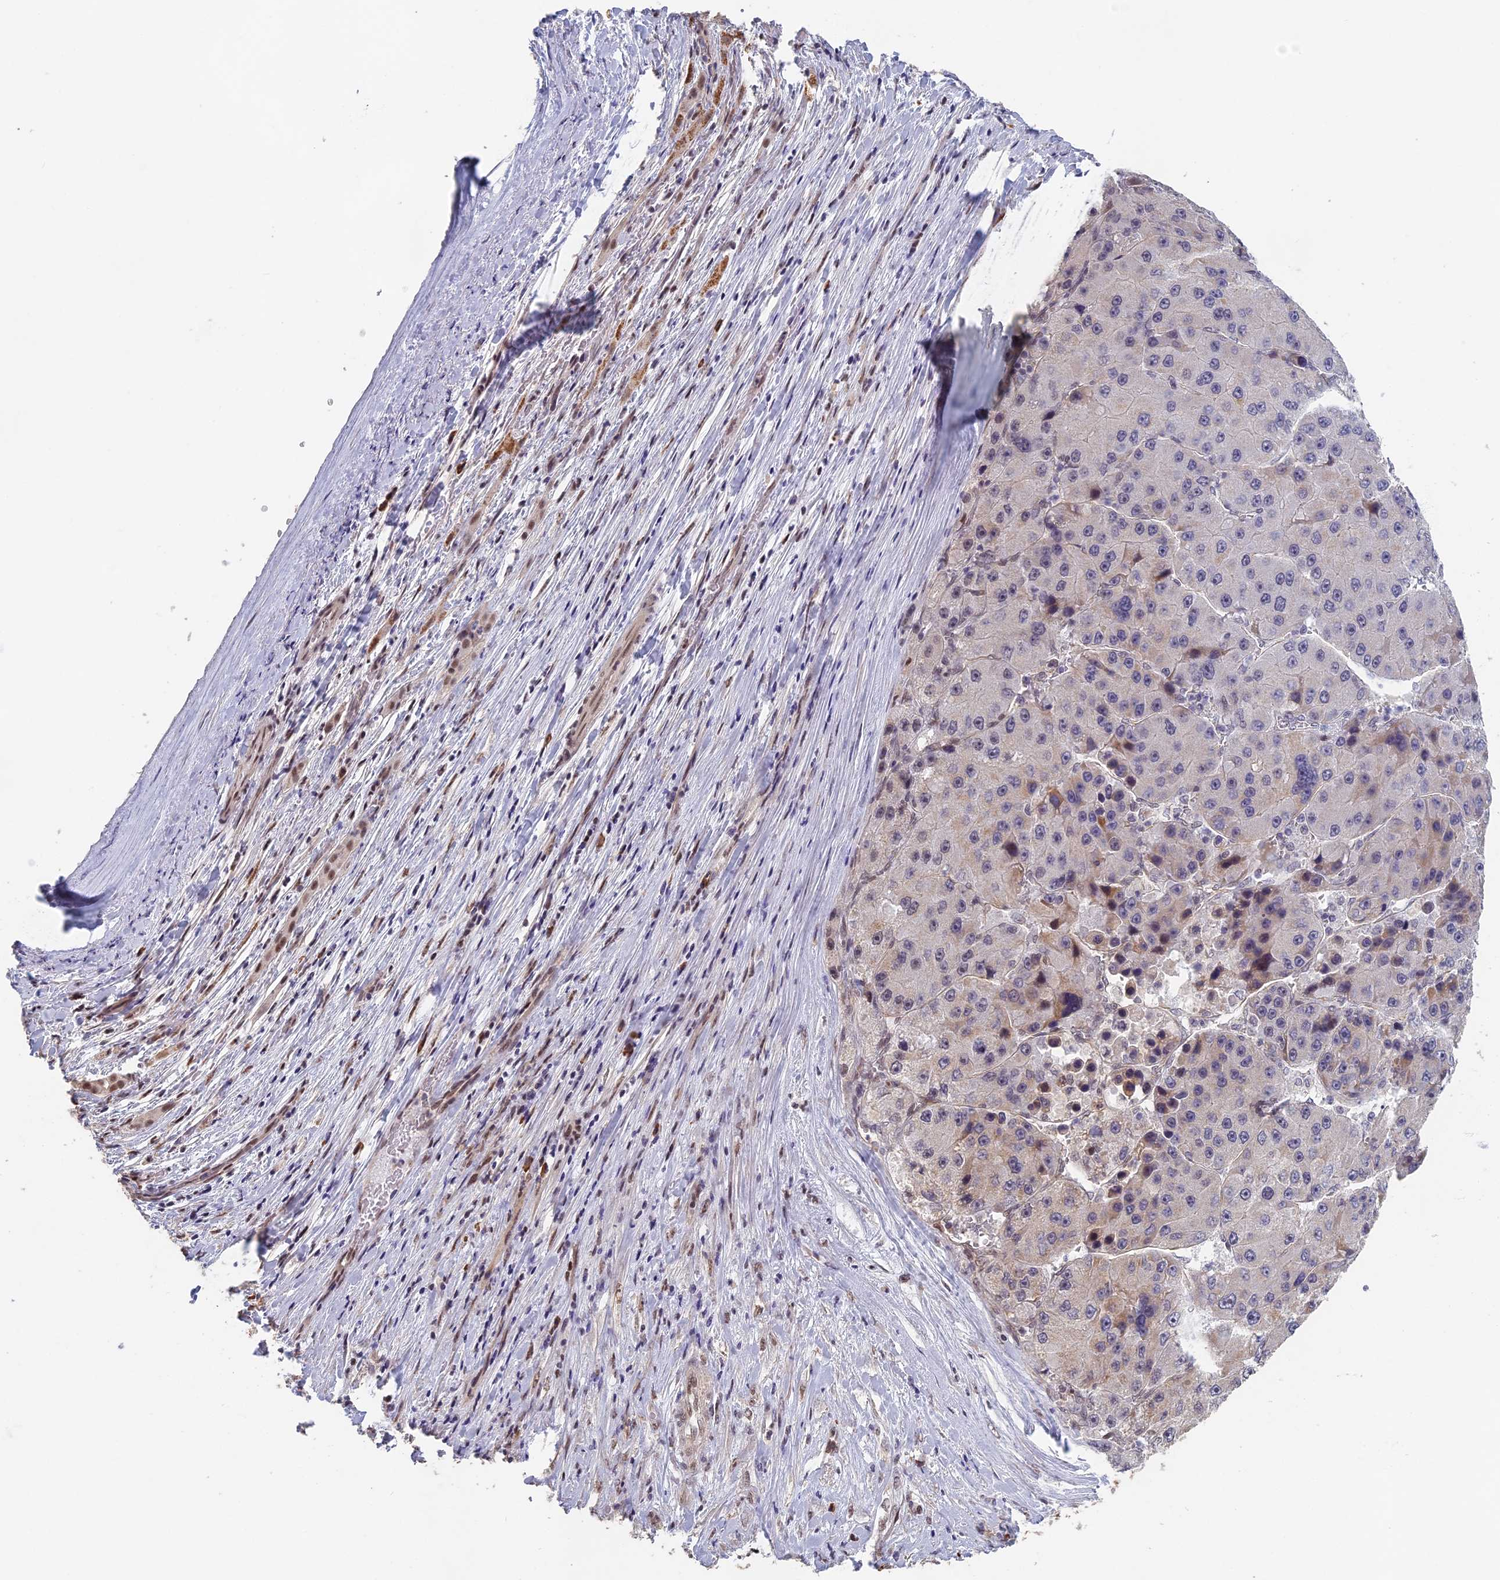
{"staining": {"intensity": "weak", "quantity": "<25%", "location": "cytoplasmic/membranous,nuclear"}, "tissue": "liver cancer", "cell_type": "Tumor cells", "image_type": "cancer", "snomed": [{"axis": "morphology", "description": "Carcinoma, Hepatocellular, NOS"}, {"axis": "topography", "description": "Liver"}], "caption": "Immunohistochemical staining of human liver cancer shows no significant positivity in tumor cells.", "gene": "MORF4L1", "patient": {"sex": "female", "age": 73}}